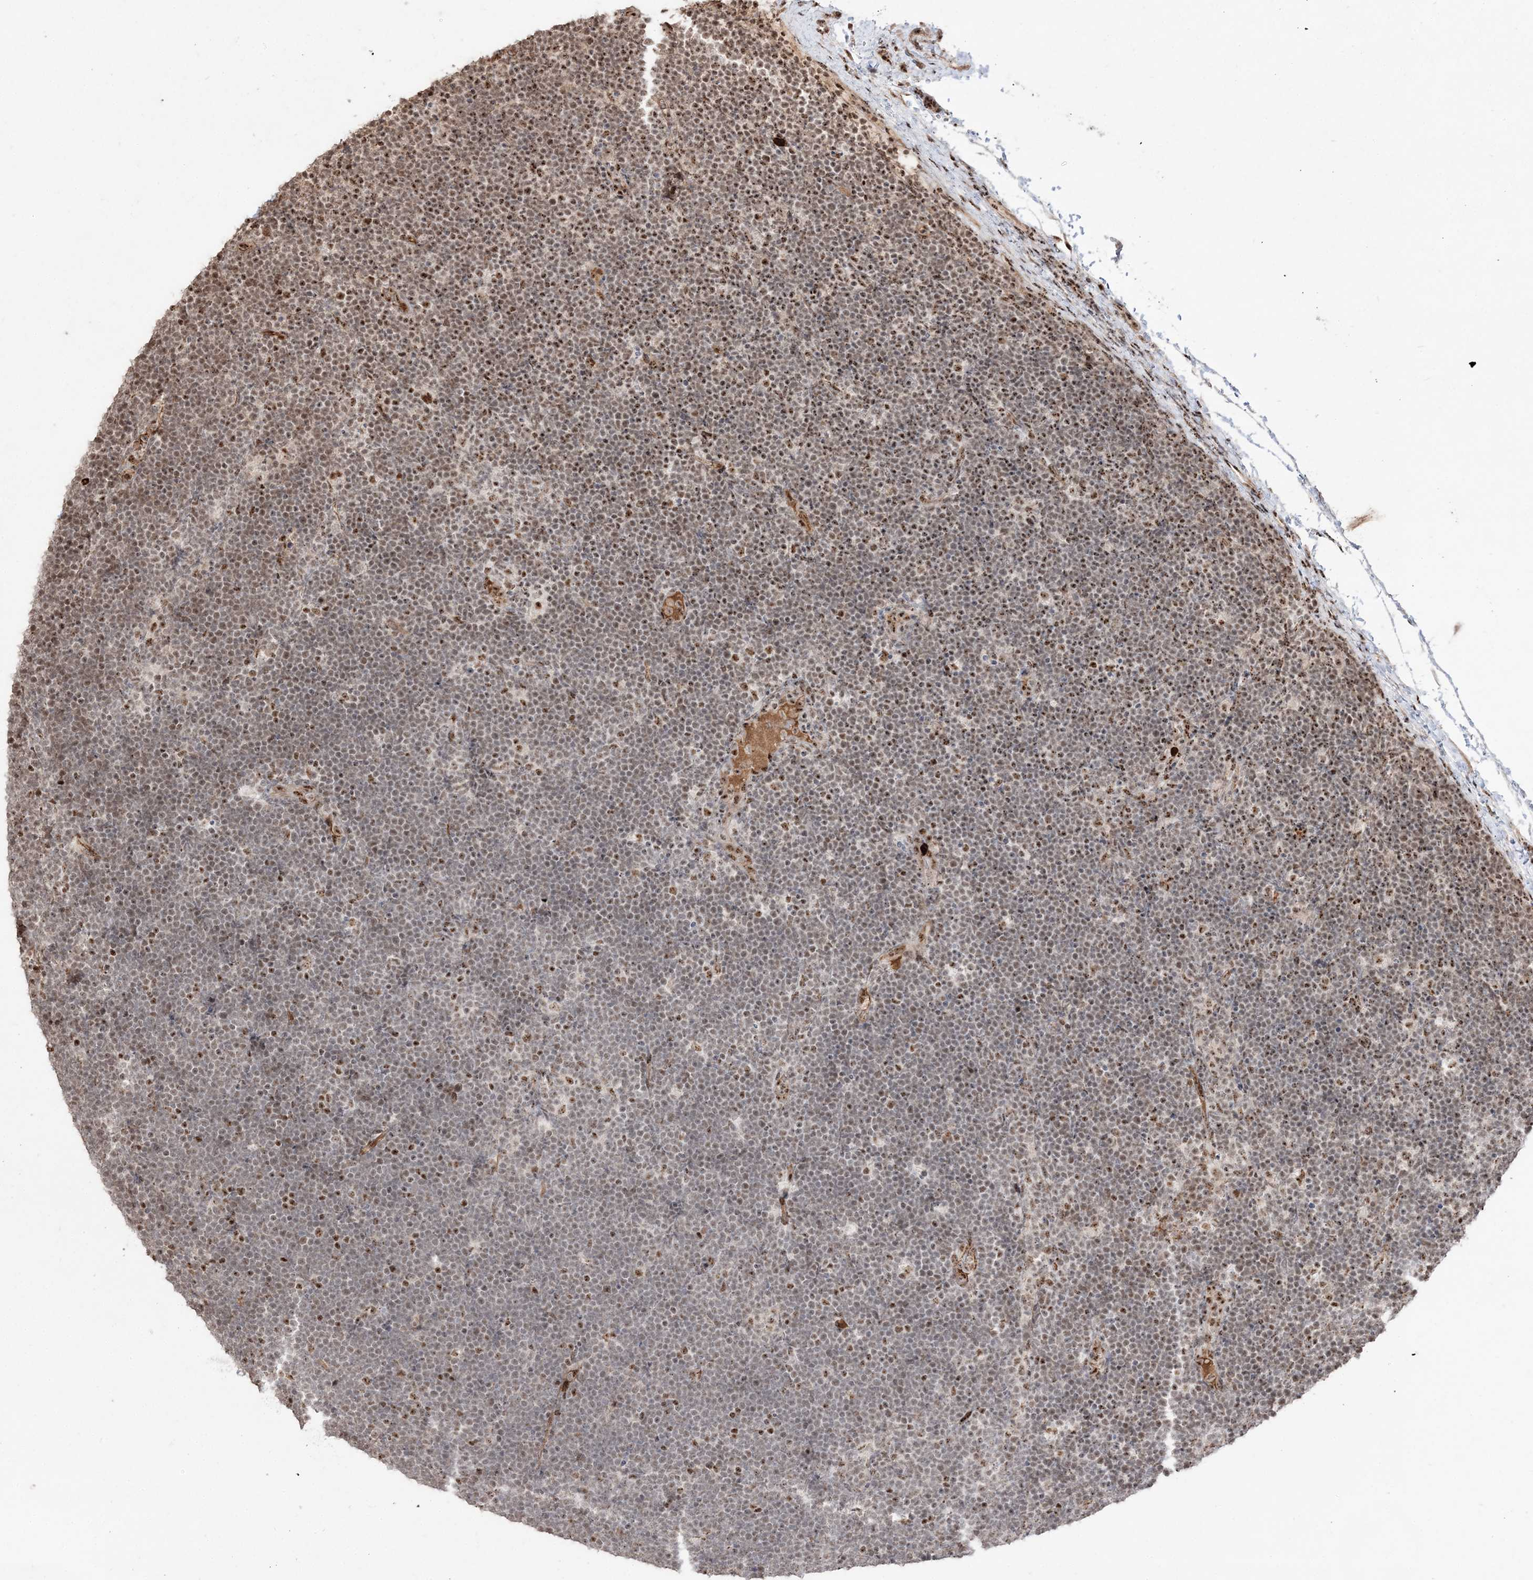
{"staining": {"intensity": "weak", "quantity": "25%-75%", "location": "nuclear"}, "tissue": "lymphoma", "cell_type": "Tumor cells", "image_type": "cancer", "snomed": [{"axis": "morphology", "description": "Malignant lymphoma, non-Hodgkin's type, High grade"}, {"axis": "topography", "description": "Lymph node"}], "caption": "Protein staining demonstrates weak nuclear expression in about 25%-75% of tumor cells in high-grade malignant lymphoma, non-Hodgkin's type.", "gene": "RBM17", "patient": {"sex": "male", "age": 13}}